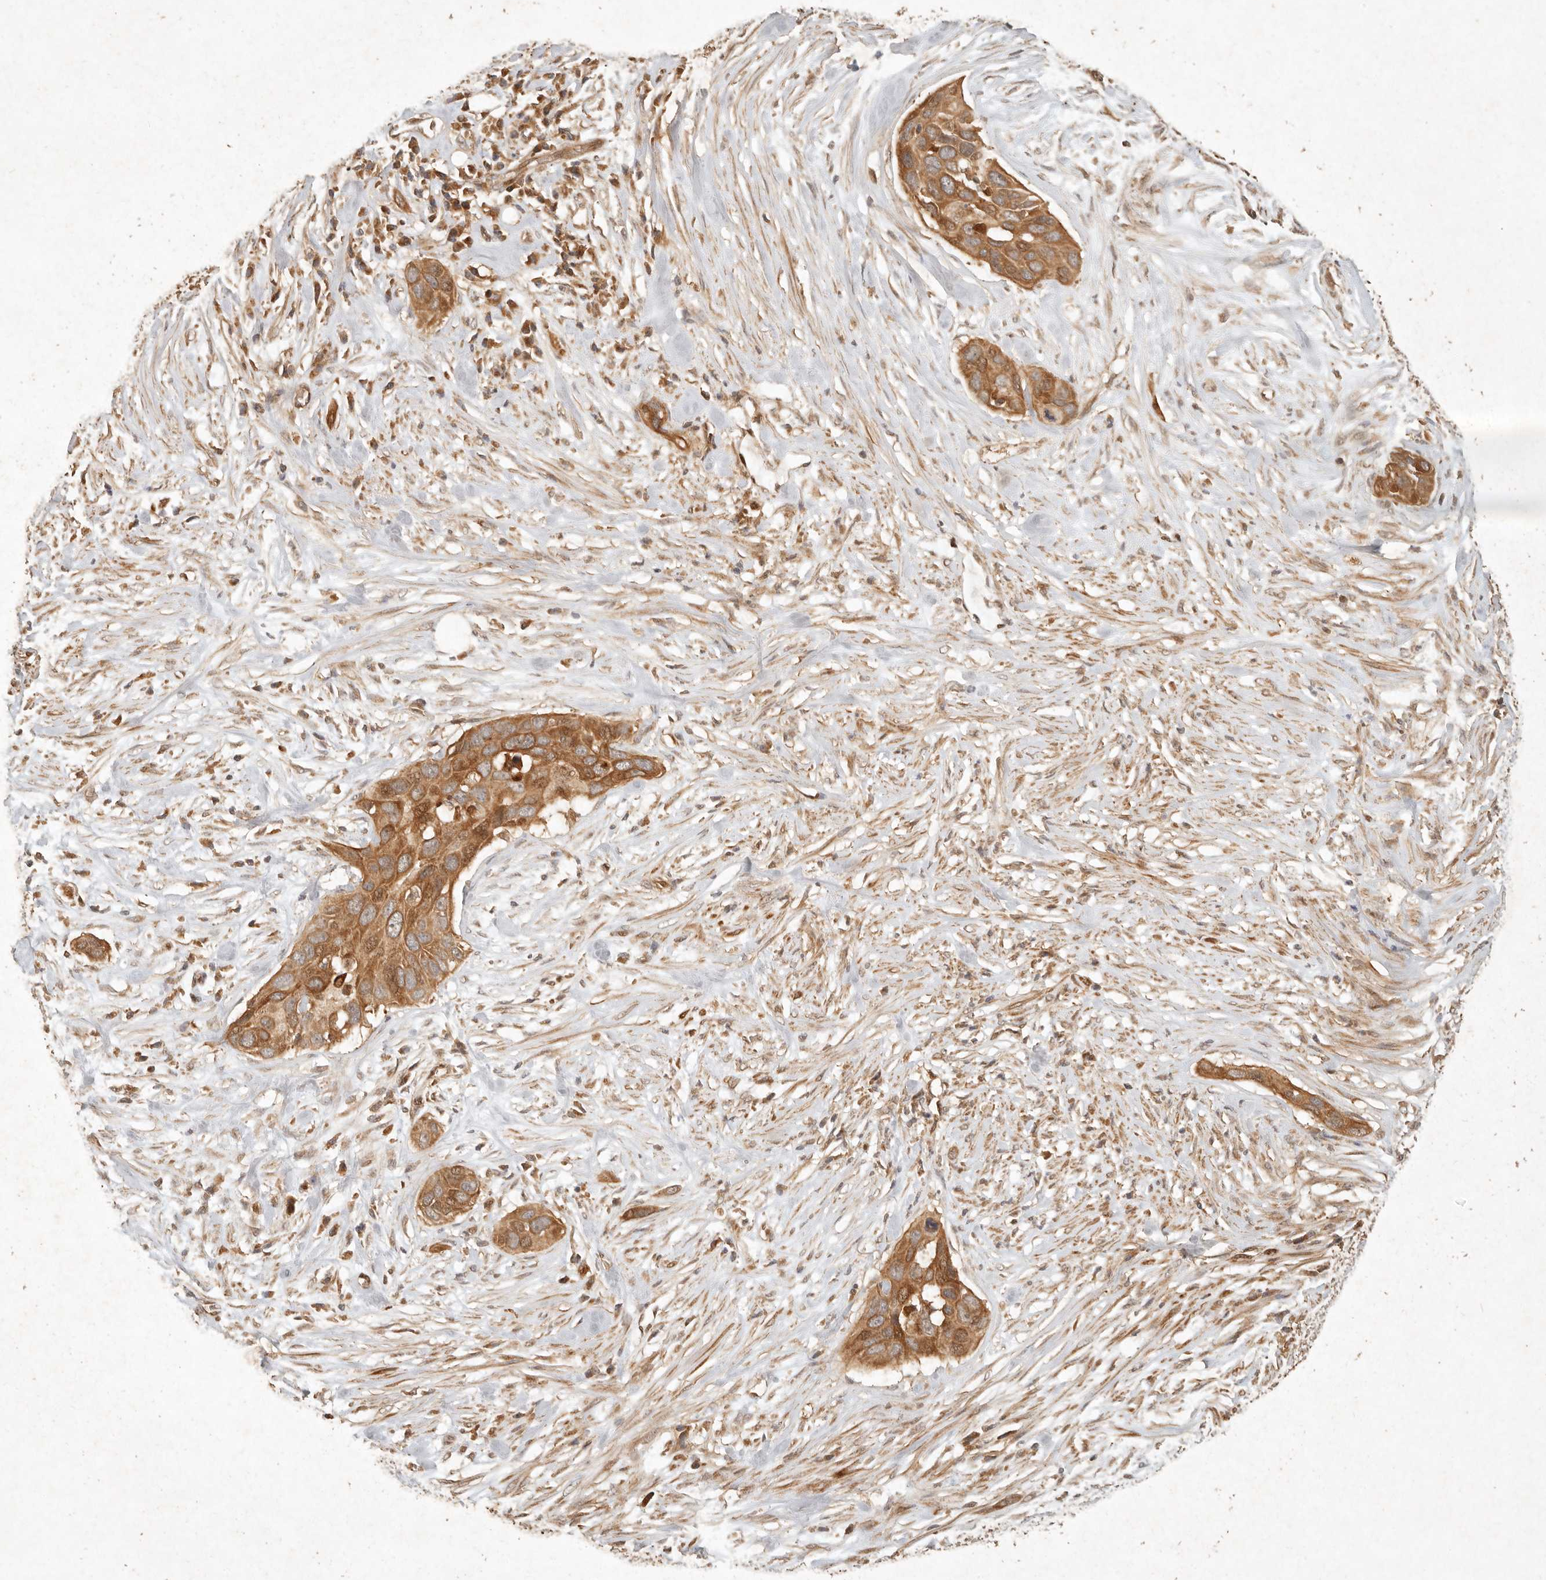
{"staining": {"intensity": "moderate", "quantity": ">75%", "location": "cytoplasmic/membranous"}, "tissue": "pancreatic cancer", "cell_type": "Tumor cells", "image_type": "cancer", "snomed": [{"axis": "morphology", "description": "Adenocarcinoma, NOS"}, {"axis": "topography", "description": "Pancreas"}], "caption": "Protein staining of pancreatic adenocarcinoma tissue shows moderate cytoplasmic/membranous positivity in about >75% of tumor cells.", "gene": "CLEC4C", "patient": {"sex": "female", "age": 60}}